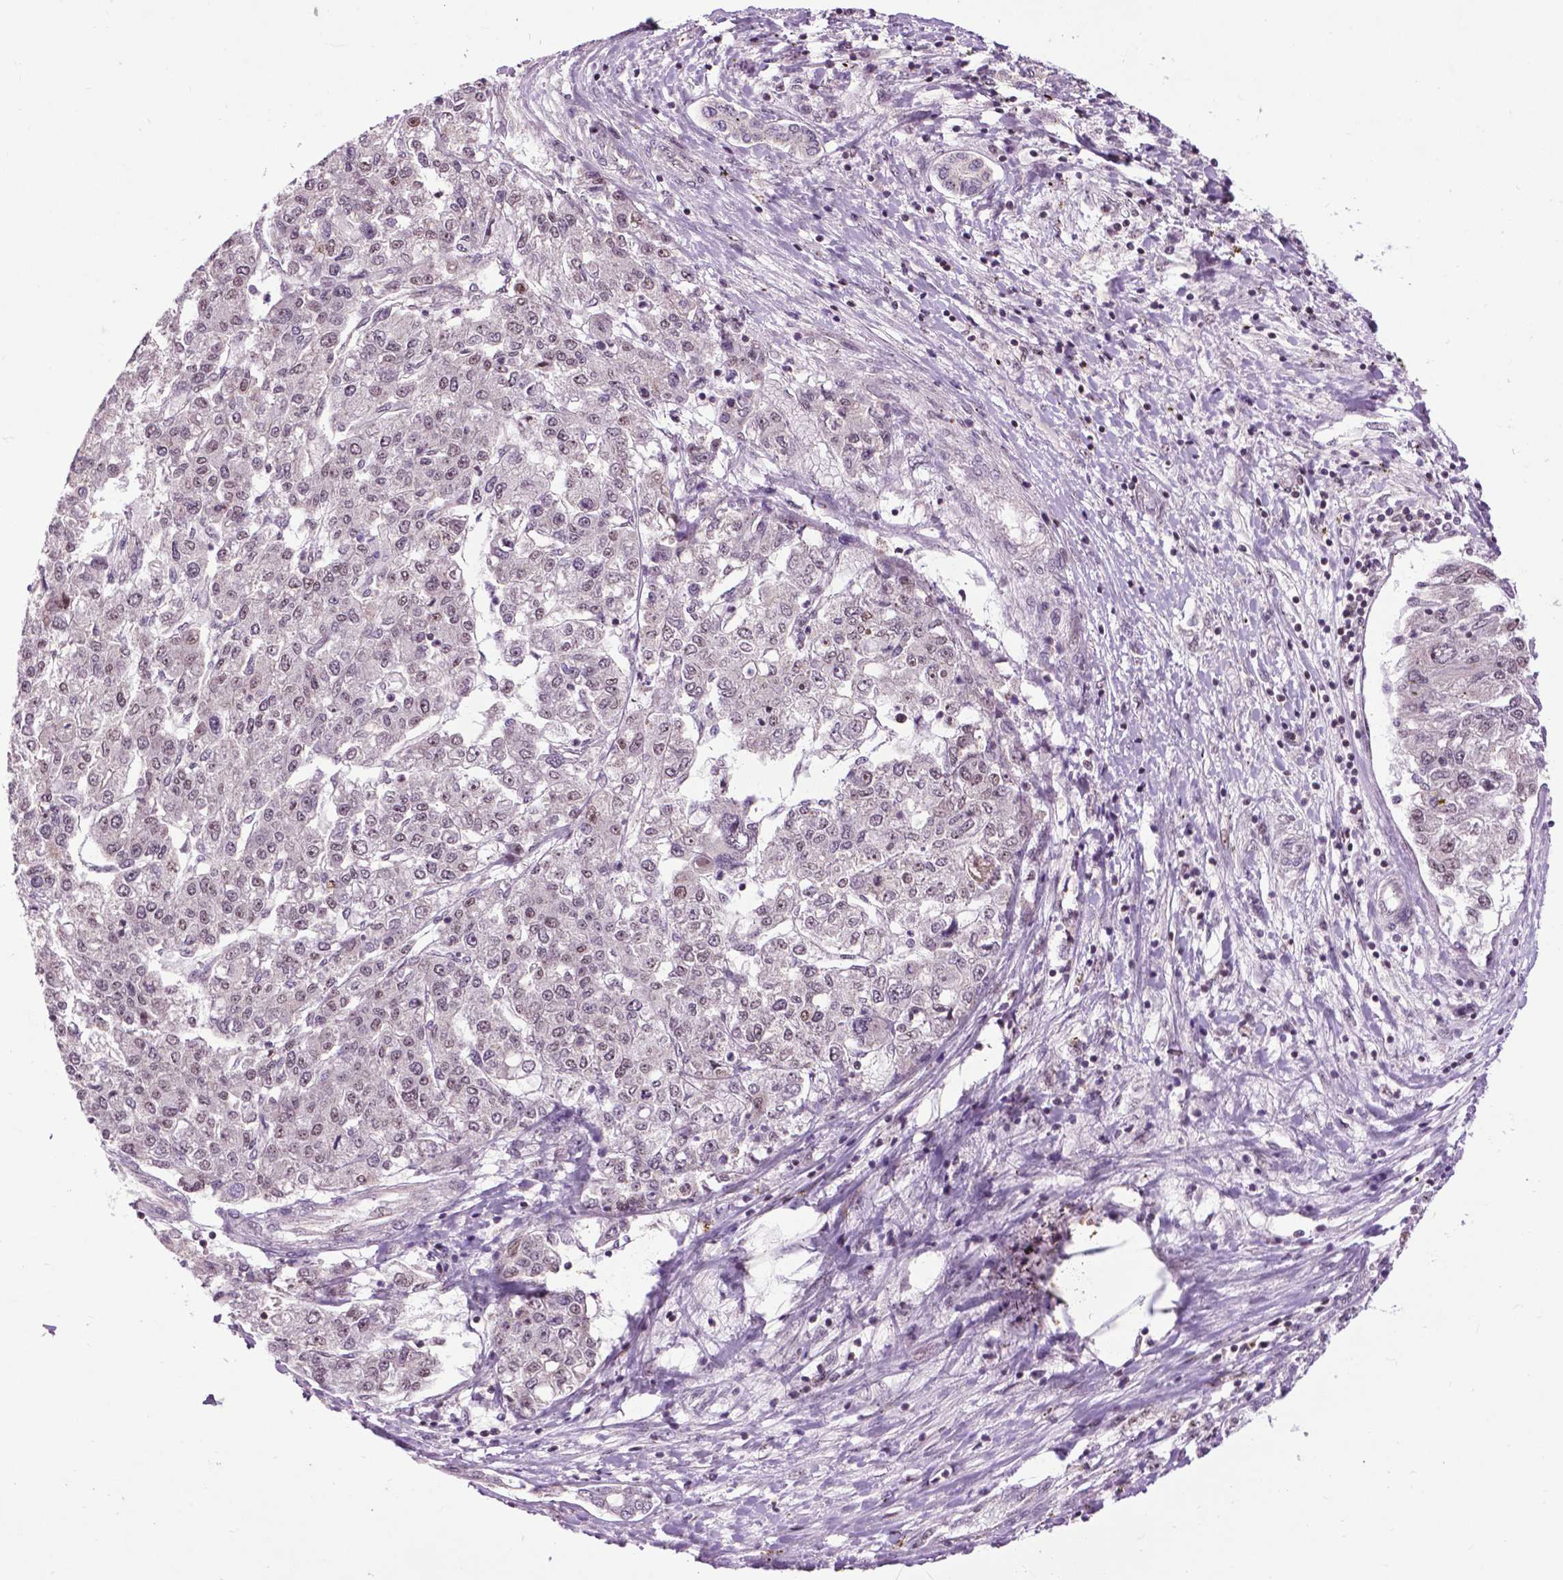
{"staining": {"intensity": "weak", "quantity": "25%-75%", "location": "nuclear"}, "tissue": "liver cancer", "cell_type": "Tumor cells", "image_type": "cancer", "snomed": [{"axis": "morphology", "description": "Carcinoma, Hepatocellular, NOS"}, {"axis": "topography", "description": "Liver"}], "caption": "IHC image of neoplastic tissue: hepatocellular carcinoma (liver) stained using immunohistochemistry (IHC) demonstrates low levels of weak protein expression localized specifically in the nuclear of tumor cells, appearing as a nuclear brown color.", "gene": "EAF1", "patient": {"sex": "male", "age": 56}}